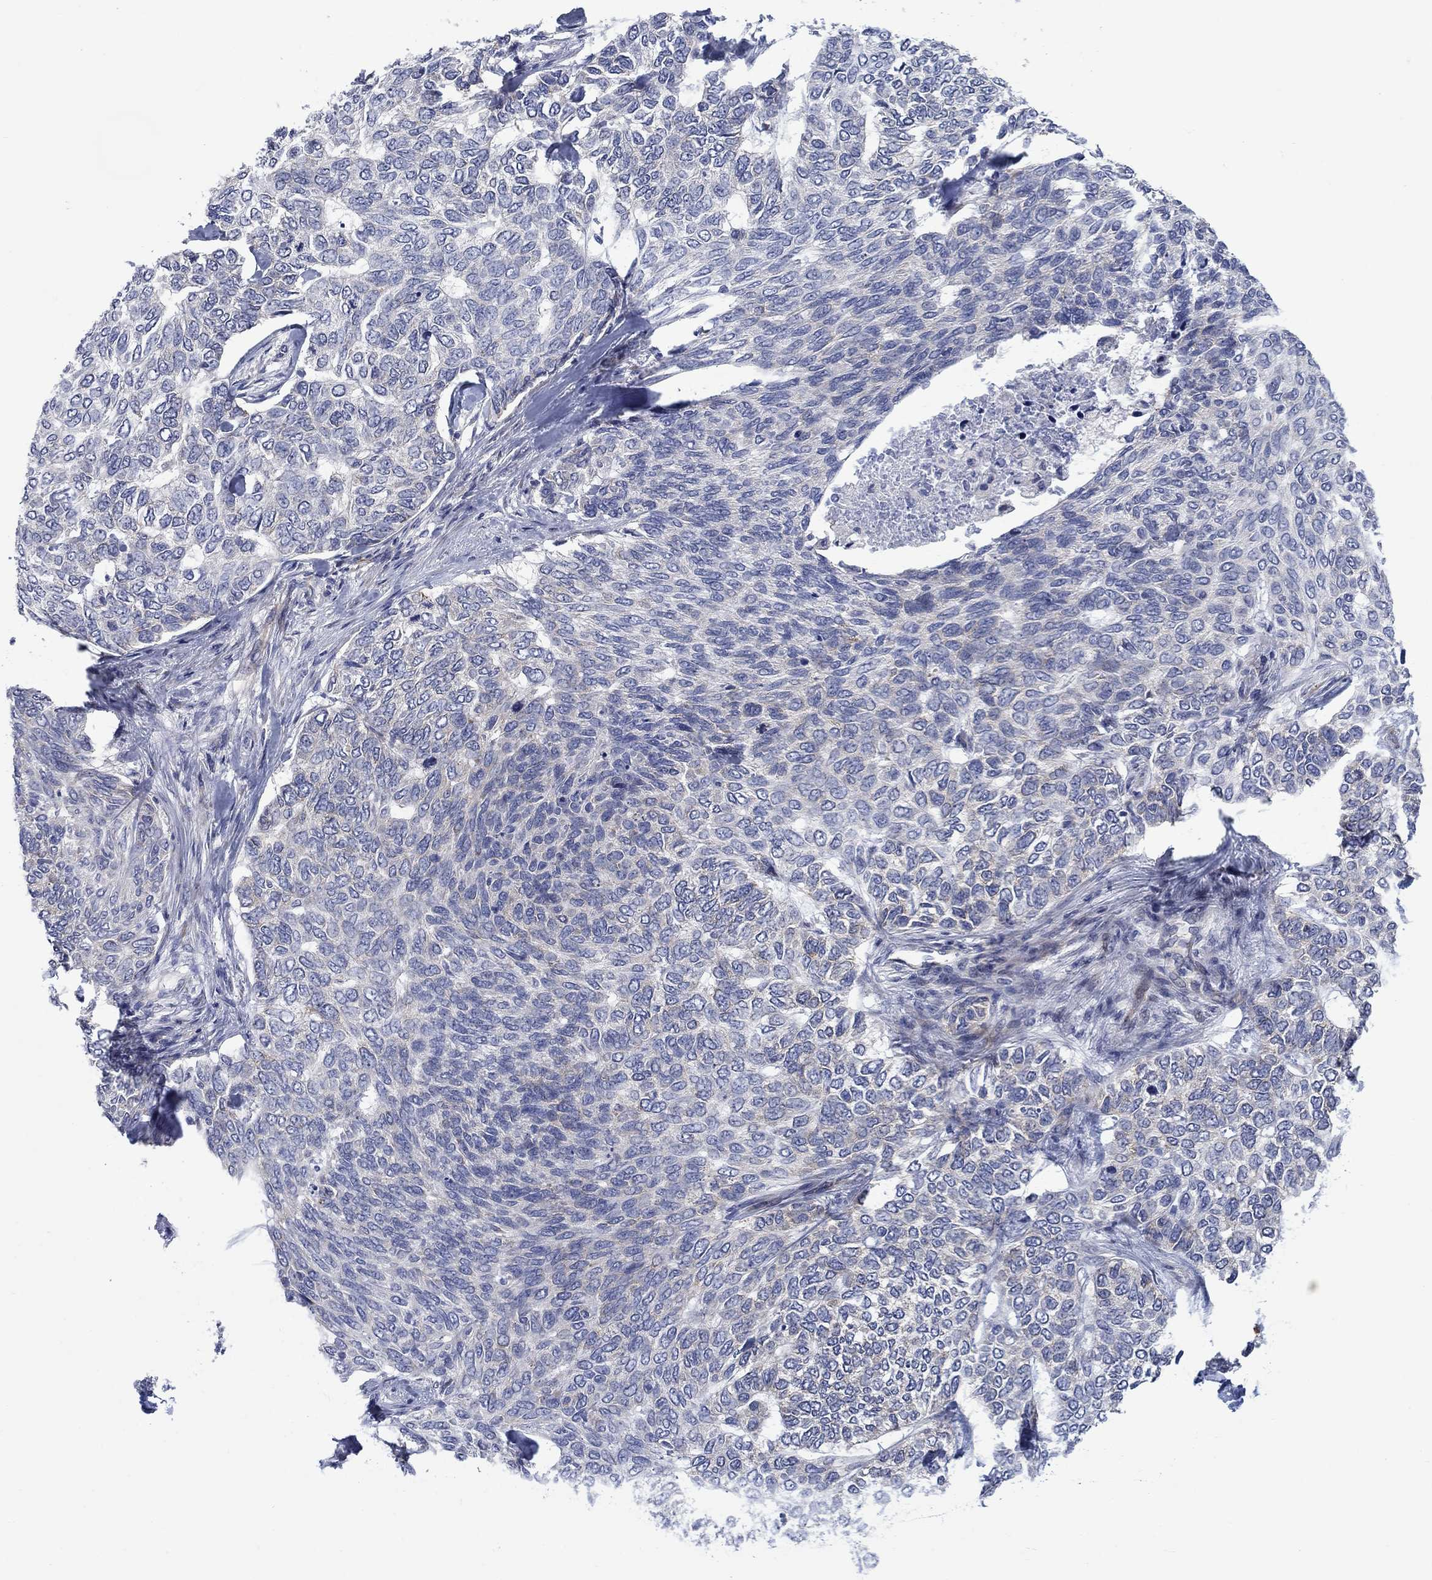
{"staining": {"intensity": "negative", "quantity": "none", "location": "none"}, "tissue": "skin cancer", "cell_type": "Tumor cells", "image_type": "cancer", "snomed": [{"axis": "morphology", "description": "Basal cell carcinoma"}, {"axis": "topography", "description": "Skin"}], "caption": "Skin cancer (basal cell carcinoma) was stained to show a protein in brown. There is no significant expression in tumor cells. Nuclei are stained in blue.", "gene": "FXR1", "patient": {"sex": "female", "age": 65}}